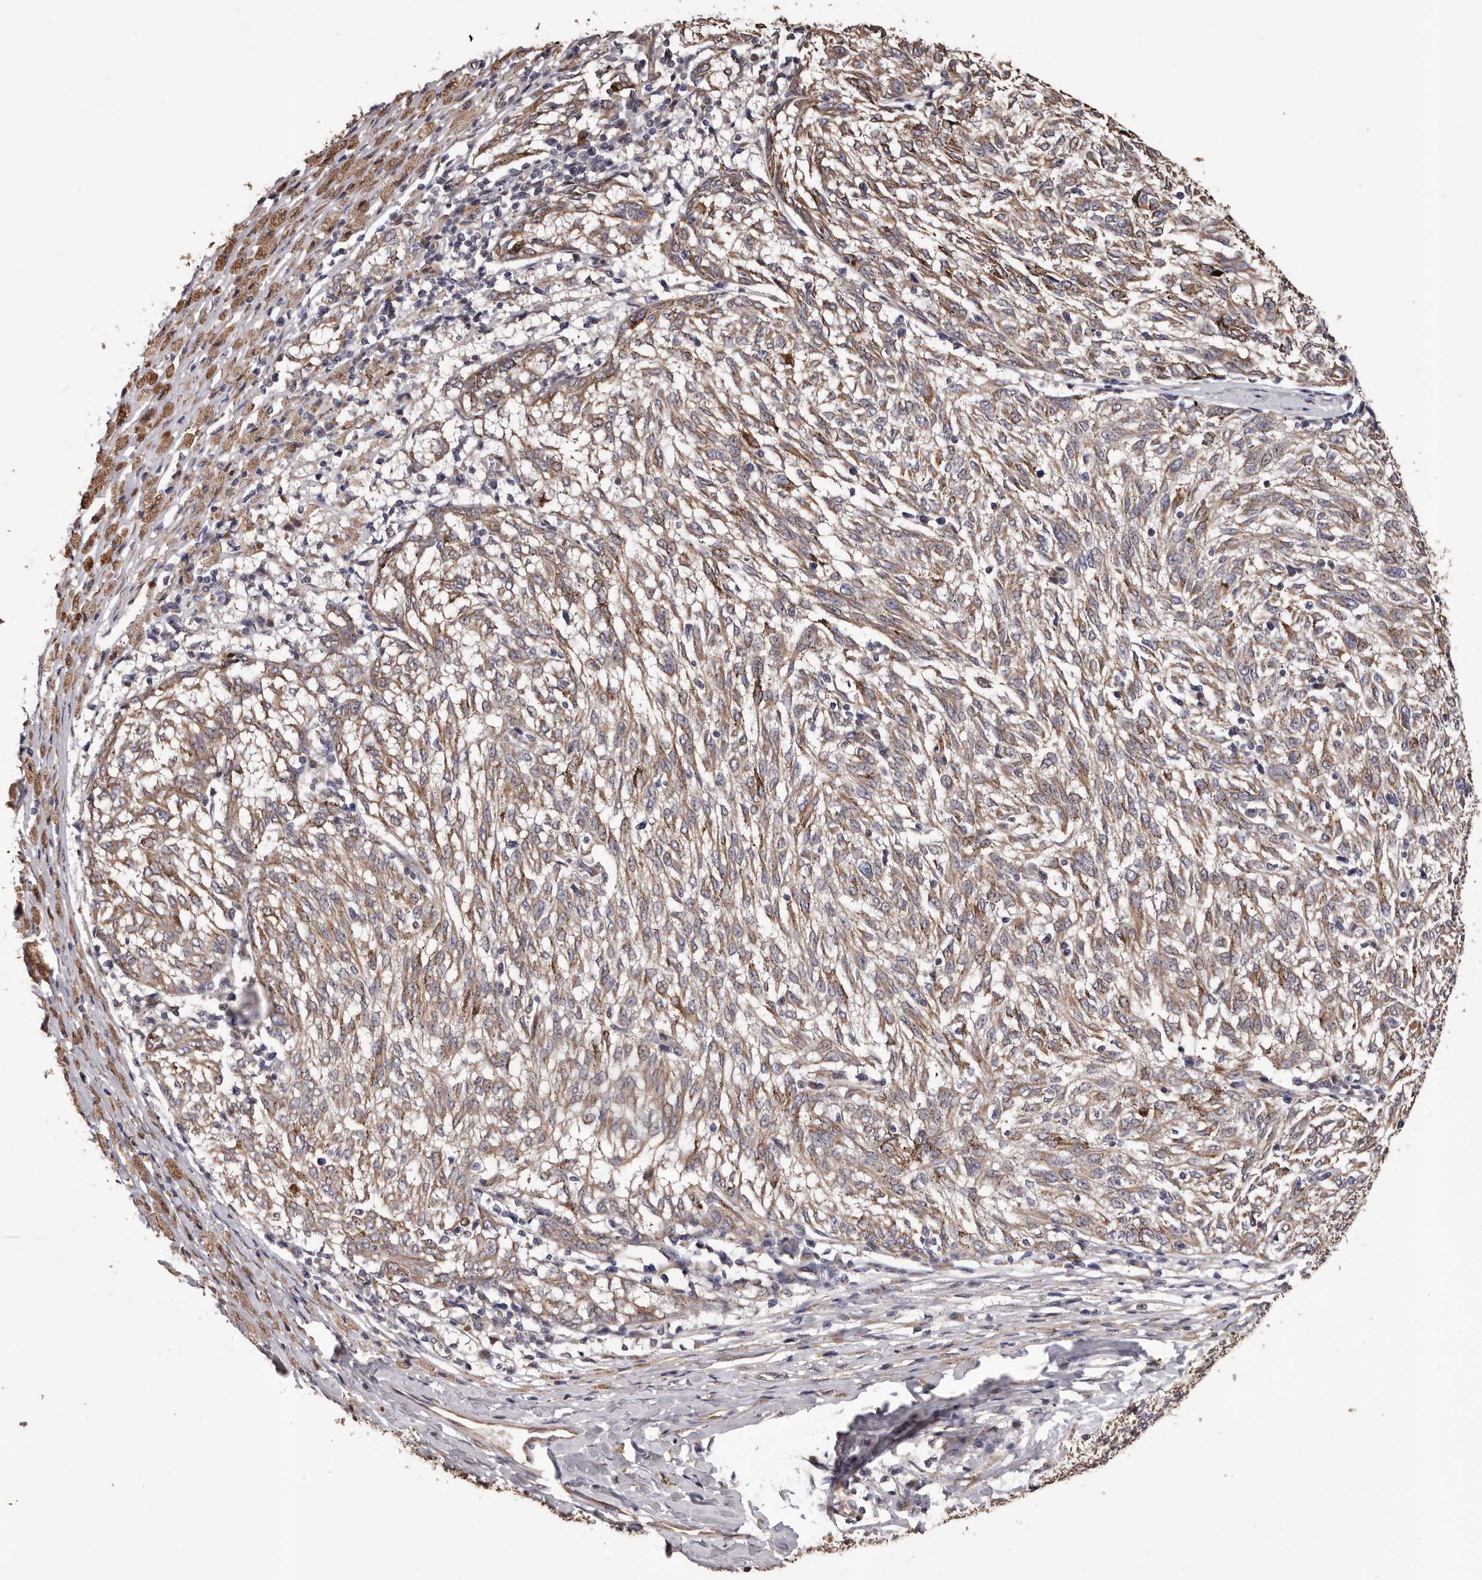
{"staining": {"intensity": "weak", "quantity": ">75%", "location": "cytoplasmic/membranous"}, "tissue": "melanoma", "cell_type": "Tumor cells", "image_type": "cancer", "snomed": [{"axis": "morphology", "description": "Malignant melanoma, NOS"}, {"axis": "topography", "description": "Skin"}], "caption": "Immunohistochemical staining of melanoma displays low levels of weak cytoplasmic/membranous protein positivity in approximately >75% of tumor cells.", "gene": "CEP104", "patient": {"sex": "female", "age": 72}}